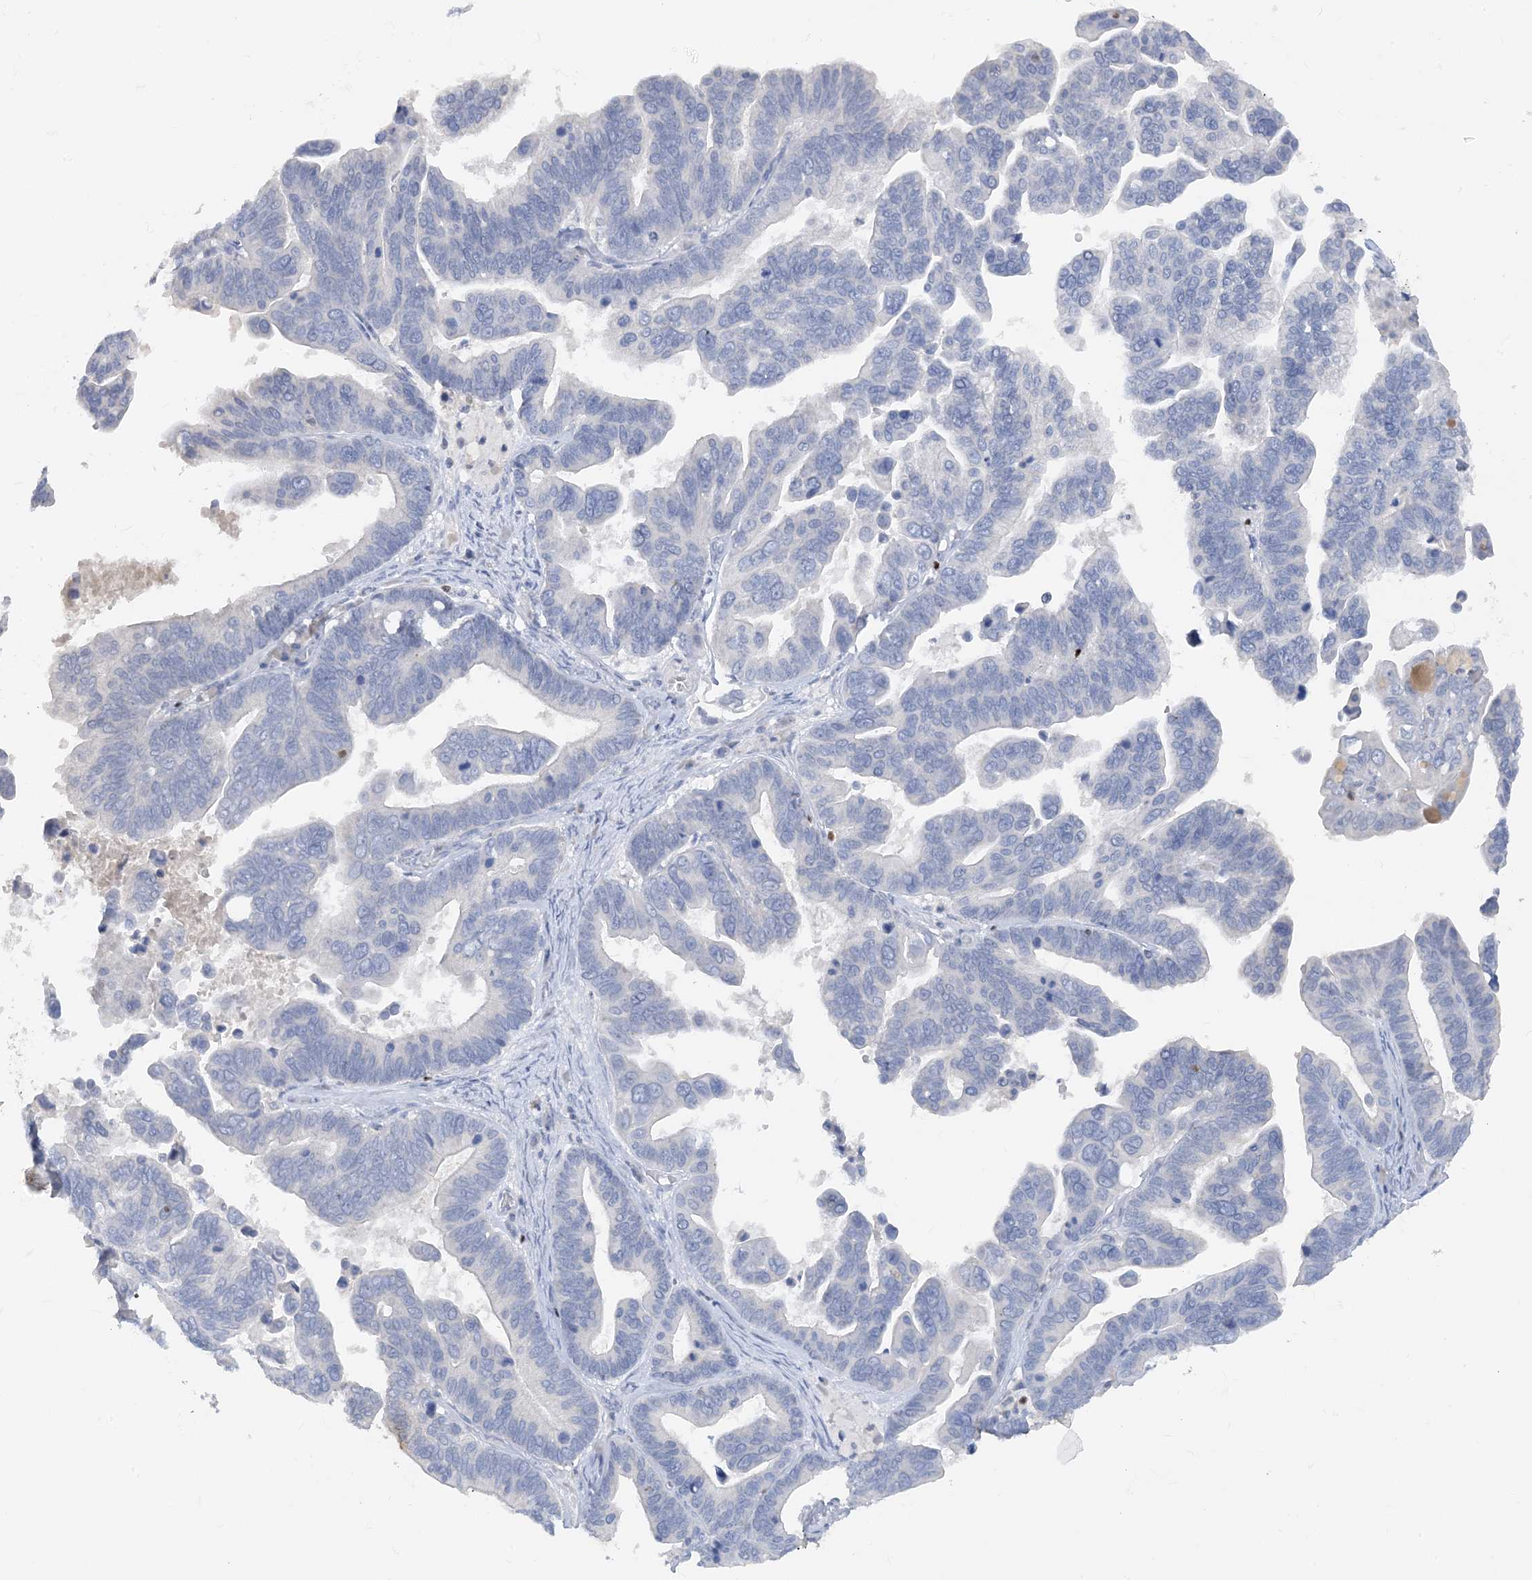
{"staining": {"intensity": "negative", "quantity": "none", "location": "none"}, "tissue": "ovarian cancer", "cell_type": "Tumor cells", "image_type": "cancer", "snomed": [{"axis": "morphology", "description": "Cystadenocarcinoma, serous, NOS"}, {"axis": "topography", "description": "Ovary"}], "caption": "Tumor cells are negative for protein expression in human ovarian cancer (serous cystadenocarcinoma).", "gene": "TBX21", "patient": {"sex": "female", "age": 56}}